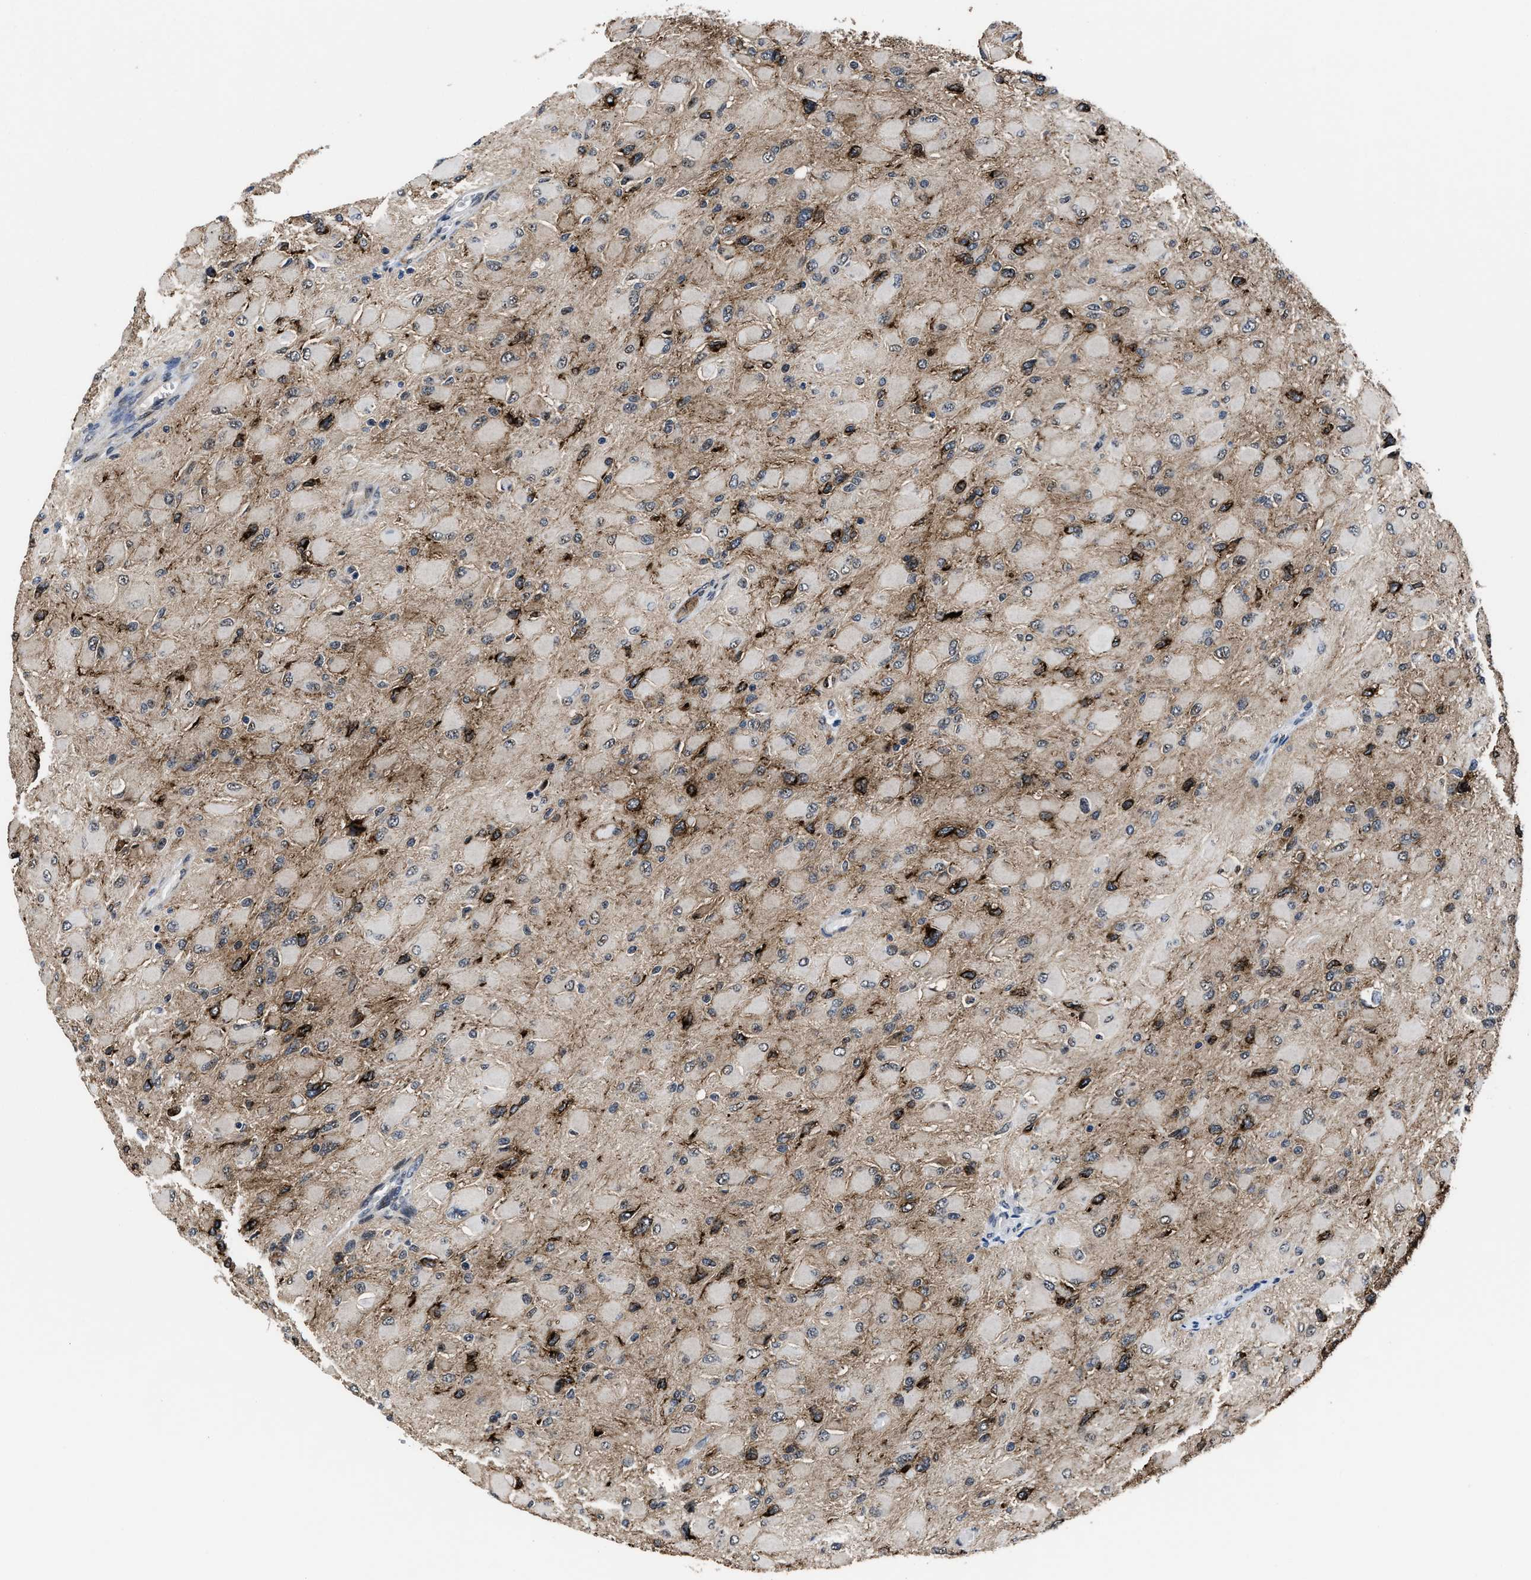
{"staining": {"intensity": "strong", "quantity": "<25%", "location": "cytoplasmic/membranous"}, "tissue": "glioma", "cell_type": "Tumor cells", "image_type": "cancer", "snomed": [{"axis": "morphology", "description": "Glioma, malignant, High grade"}, {"axis": "topography", "description": "Cerebral cortex"}], "caption": "Glioma stained with DAB IHC shows medium levels of strong cytoplasmic/membranous positivity in approximately <25% of tumor cells. (Stains: DAB (3,3'-diaminobenzidine) in brown, nuclei in blue, Microscopy: brightfield microscopy at high magnification).", "gene": "MARCKSL1", "patient": {"sex": "female", "age": 36}}